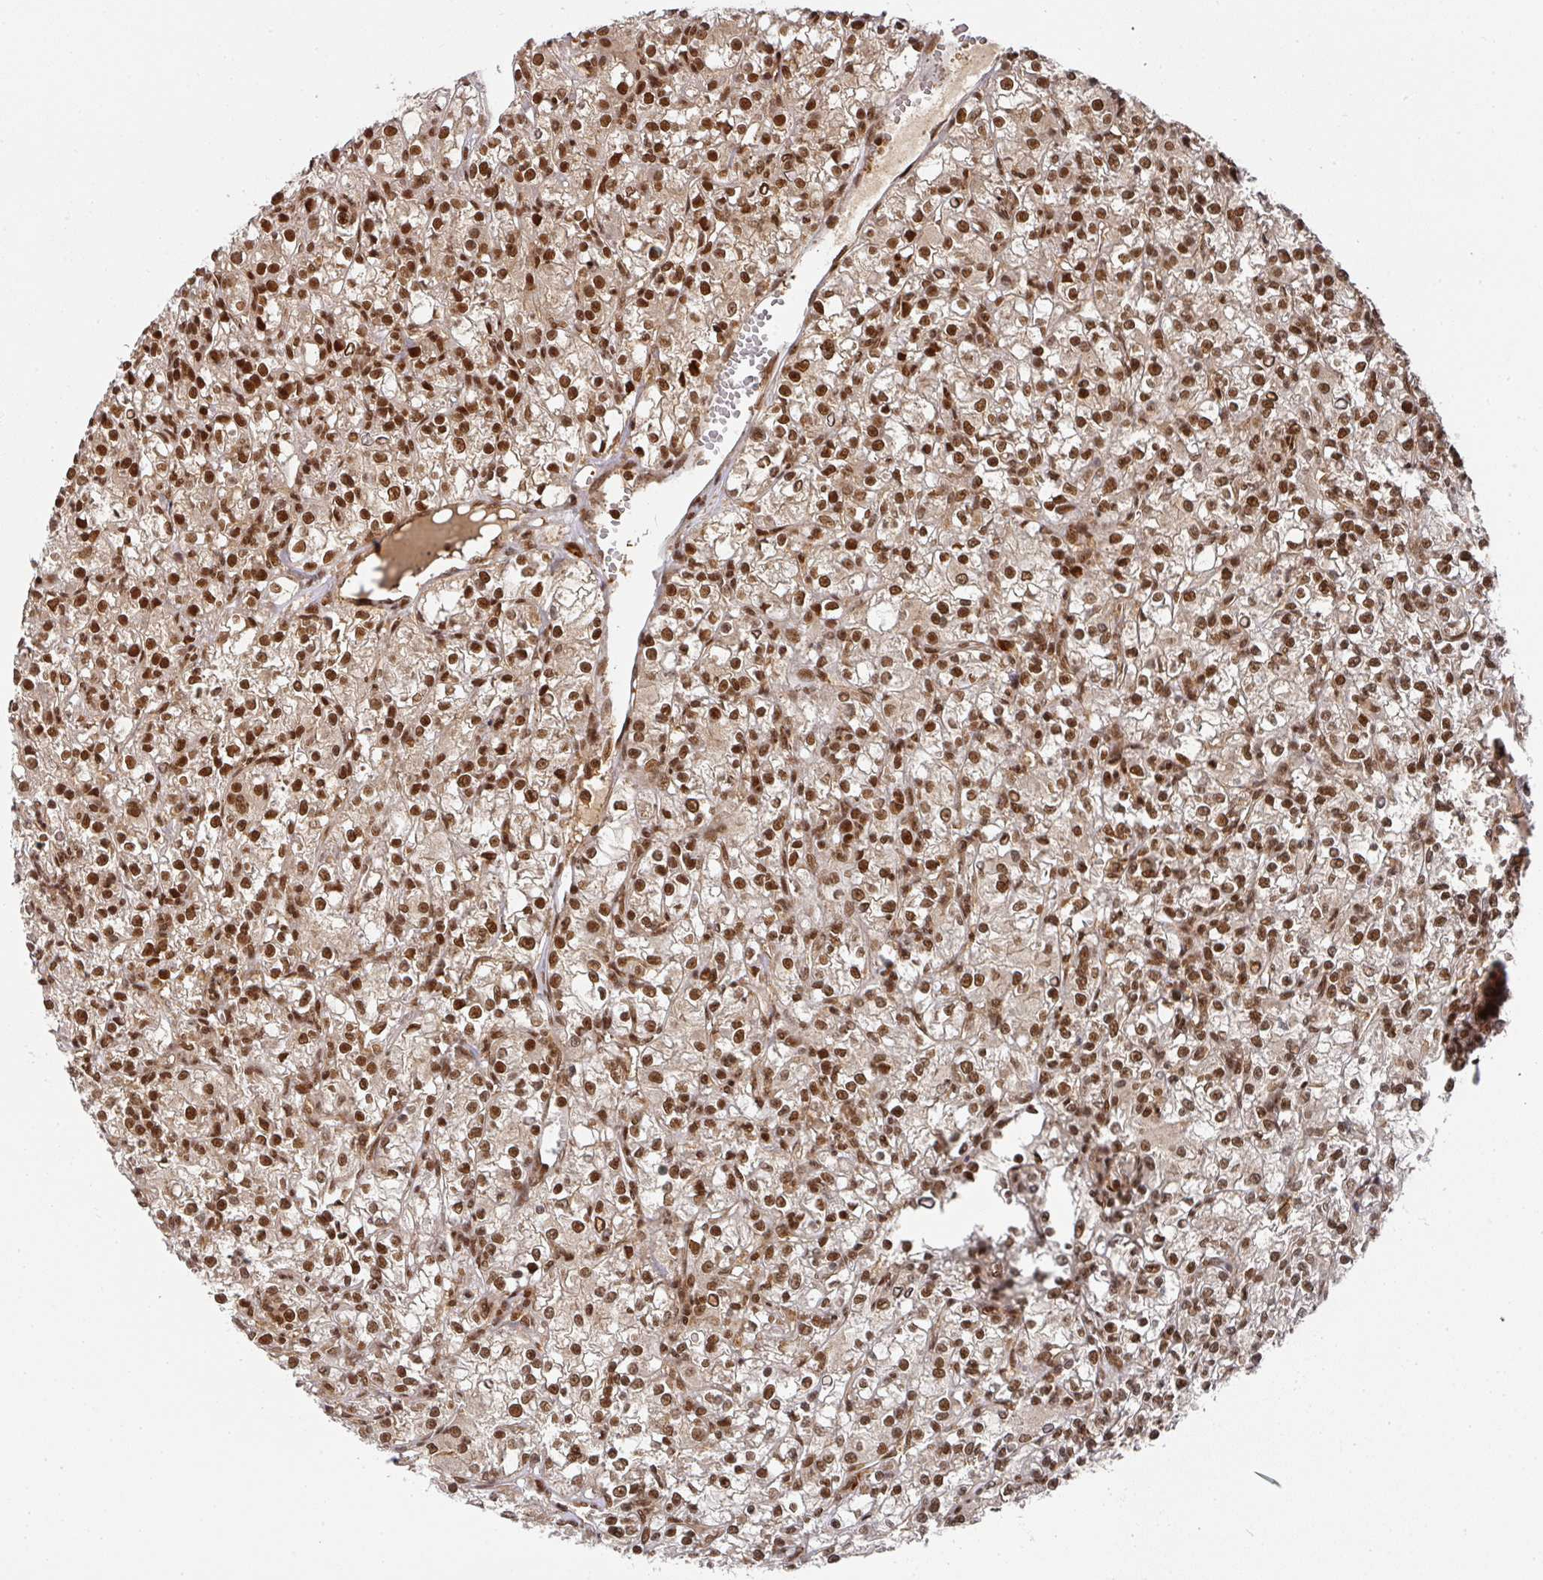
{"staining": {"intensity": "strong", "quantity": ">75%", "location": "nuclear"}, "tissue": "renal cancer", "cell_type": "Tumor cells", "image_type": "cancer", "snomed": [{"axis": "morphology", "description": "Adenocarcinoma, NOS"}, {"axis": "topography", "description": "Kidney"}], "caption": "A micrograph showing strong nuclear positivity in approximately >75% of tumor cells in renal cancer (adenocarcinoma), as visualized by brown immunohistochemical staining.", "gene": "DIDO1", "patient": {"sex": "female", "age": 59}}